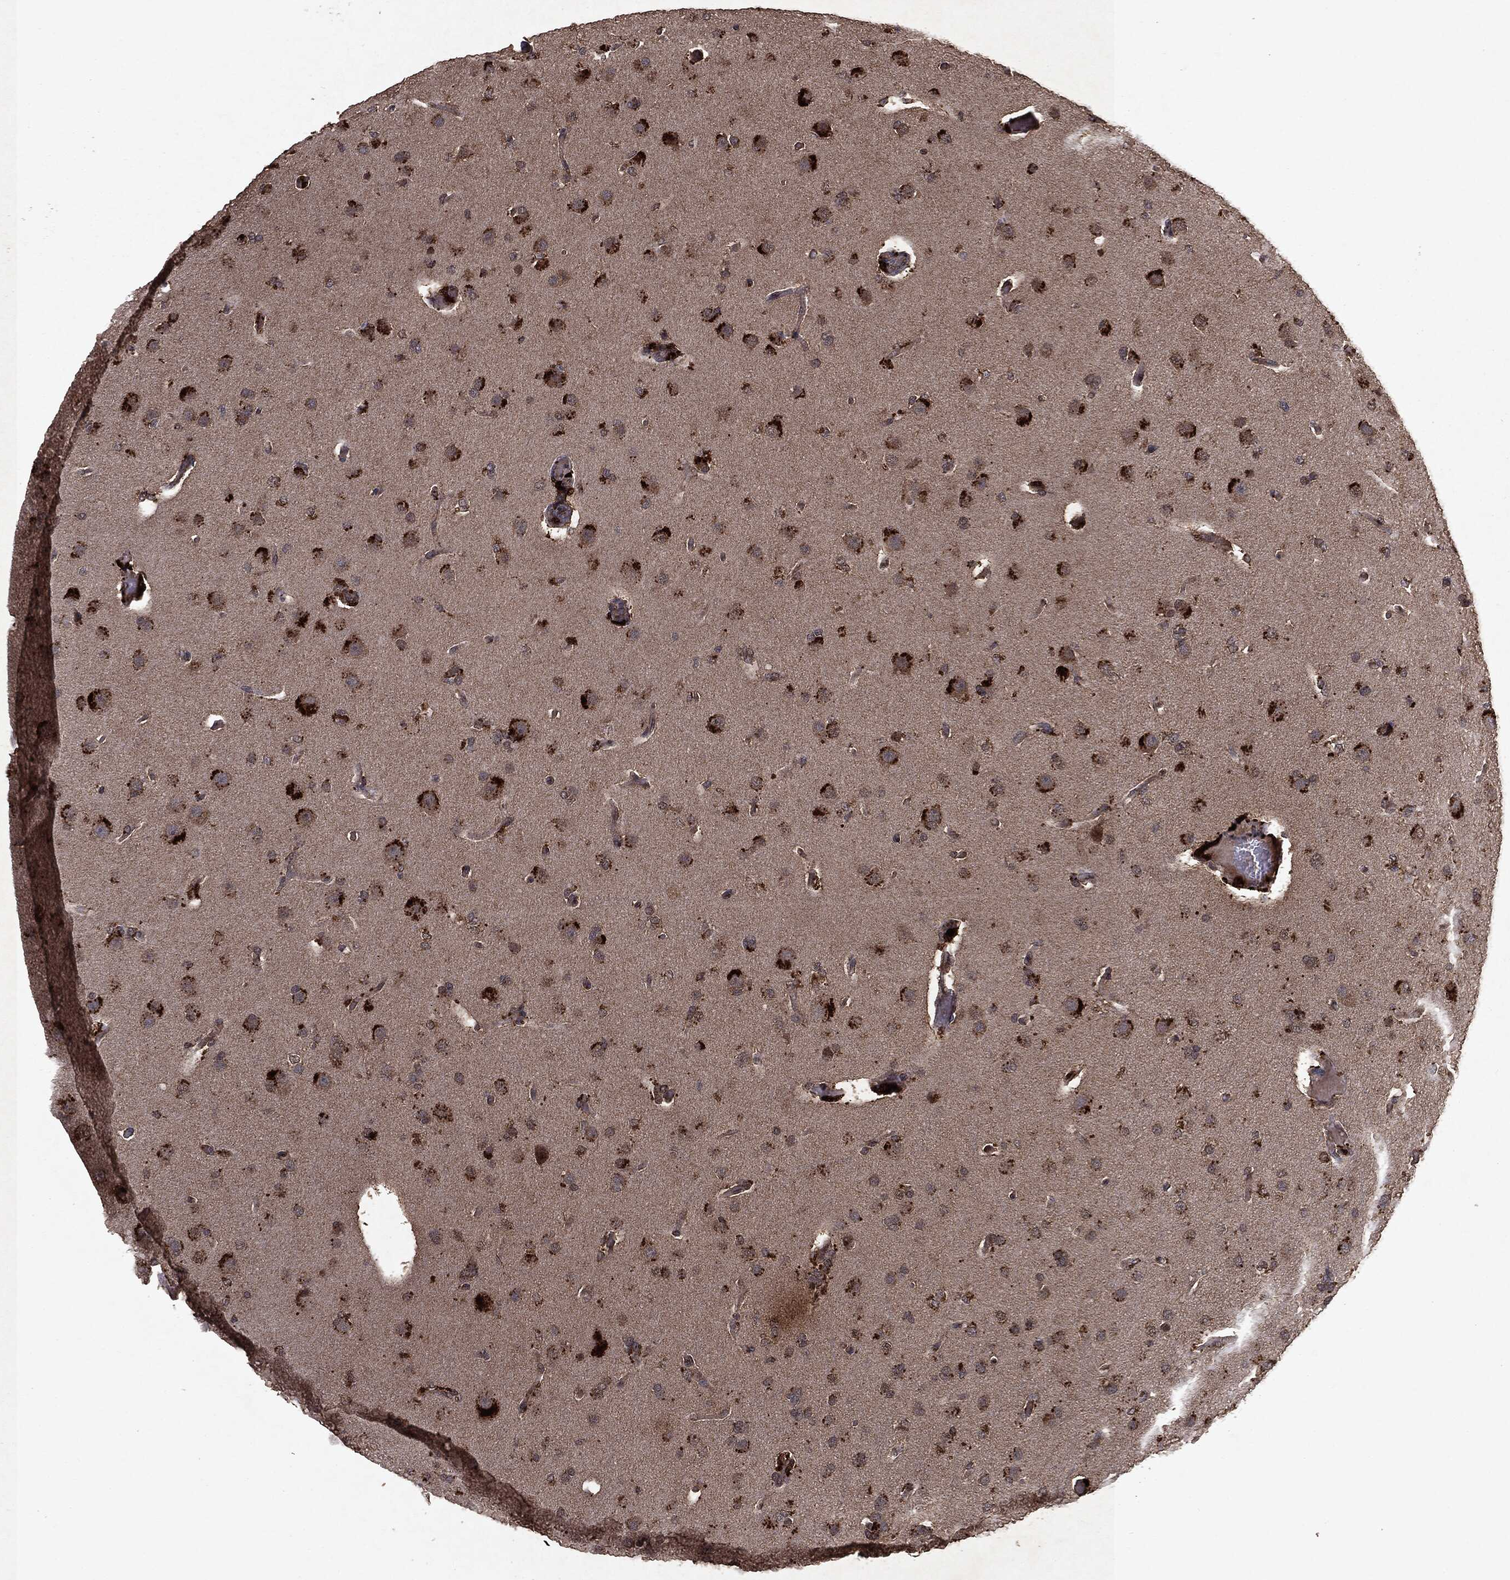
{"staining": {"intensity": "negative", "quantity": "none", "location": "none"}, "tissue": "glioma", "cell_type": "Tumor cells", "image_type": "cancer", "snomed": [{"axis": "morphology", "description": "Glioma, malignant, Low grade"}, {"axis": "topography", "description": "Brain"}], "caption": "Tumor cells are negative for brown protein staining in malignant glioma (low-grade). (DAB (3,3'-diaminobenzidine) immunohistochemistry, high magnification).", "gene": "MTOR", "patient": {"sex": "male", "age": 41}}